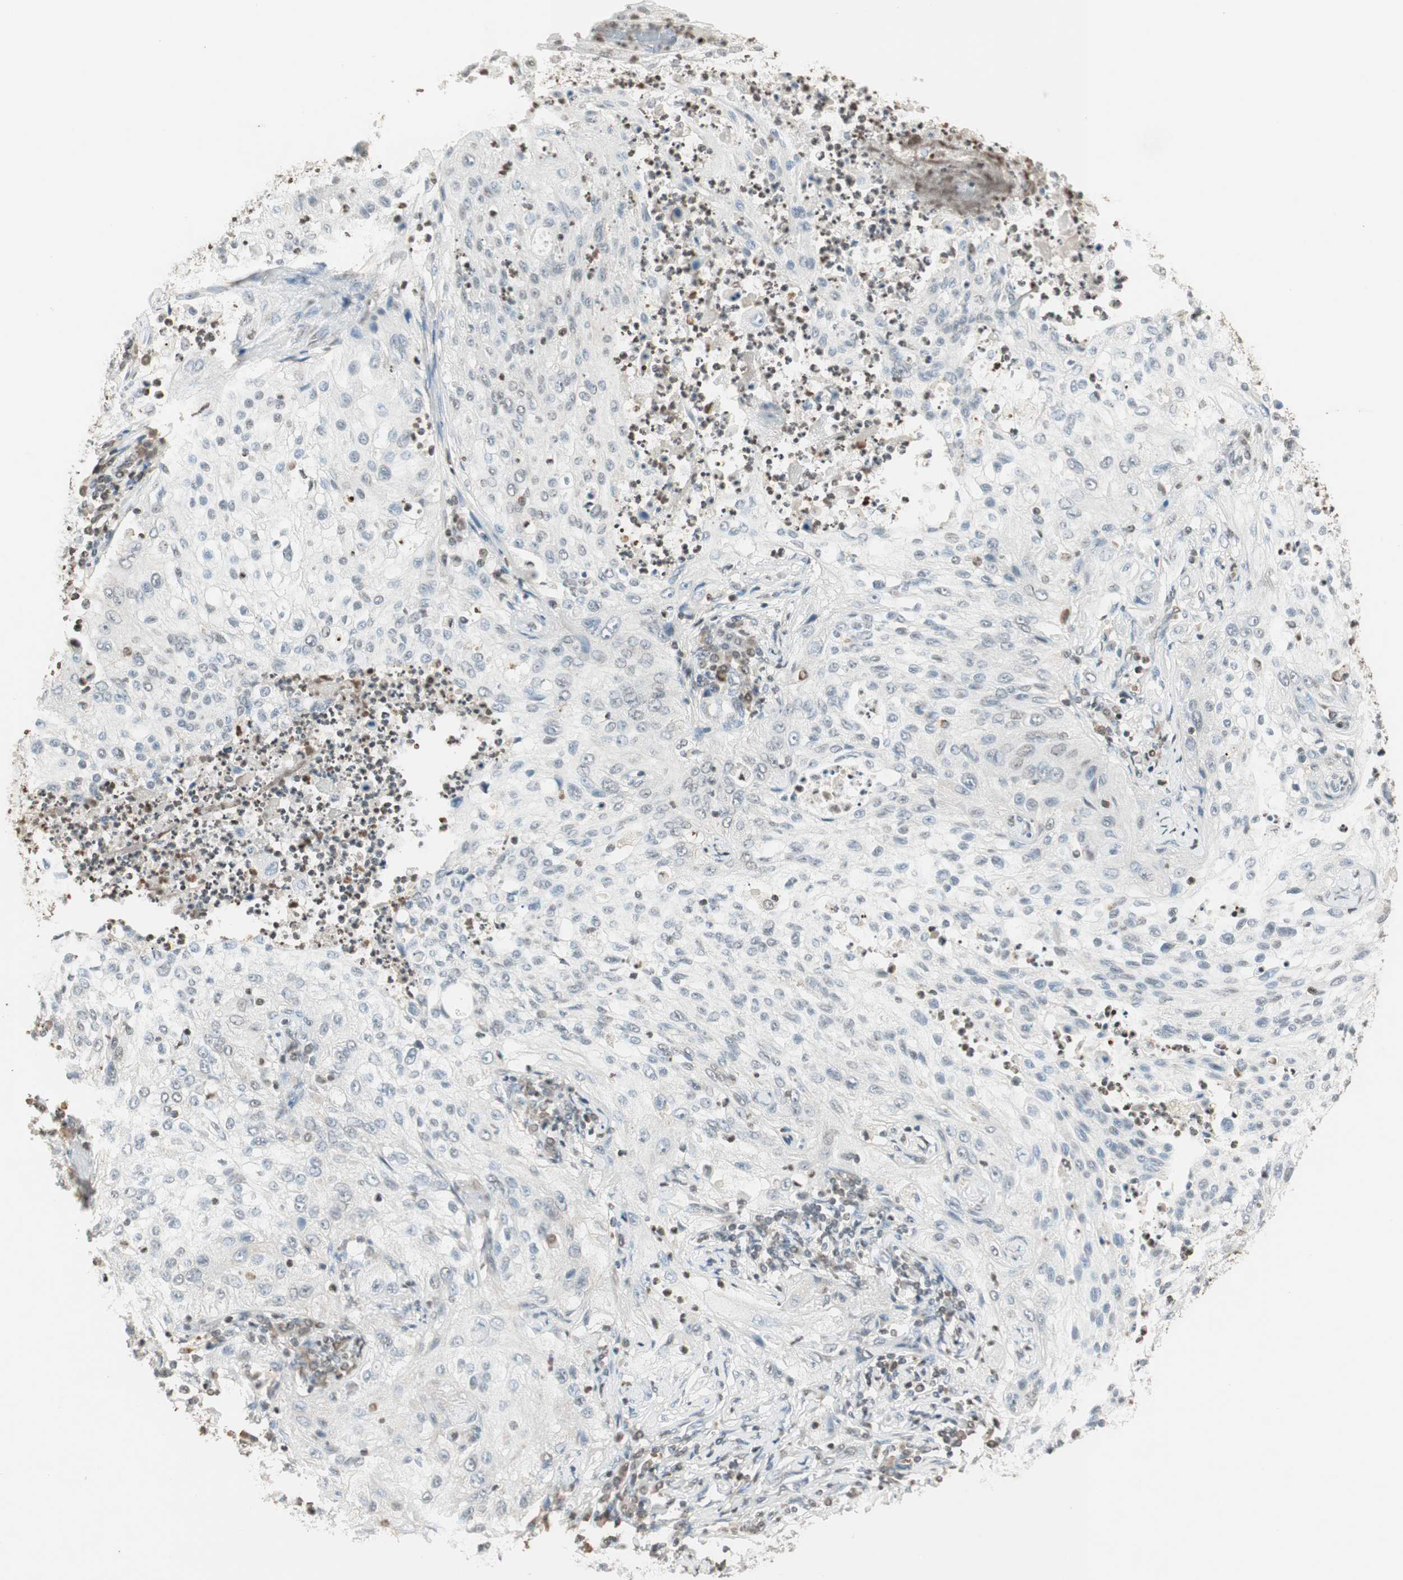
{"staining": {"intensity": "negative", "quantity": "none", "location": "none"}, "tissue": "lung cancer", "cell_type": "Tumor cells", "image_type": "cancer", "snomed": [{"axis": "morphology", "description": "Inflammation, NOS"}, {"axis": "morphology", "description": "Squamous cell carcinoma, NOS"}, {"axis": "topography", "description": "Lymph node"}, {"axis": "topography", "description": "Soft tissue"}, {"axis": "topography", "description": "Lung"}], "caption": "Immunohistochemical staining of squamous cell carcinoma (lung) displays no significant staining in tumor cells. The staining was performed using DAB to visualize the protein expression in brown, while the nuclei were stained in blue with hematoxylin (Magnification: 20x).", "gene": "PRELID1", "patient": {"sex": "male", "age": 66}}